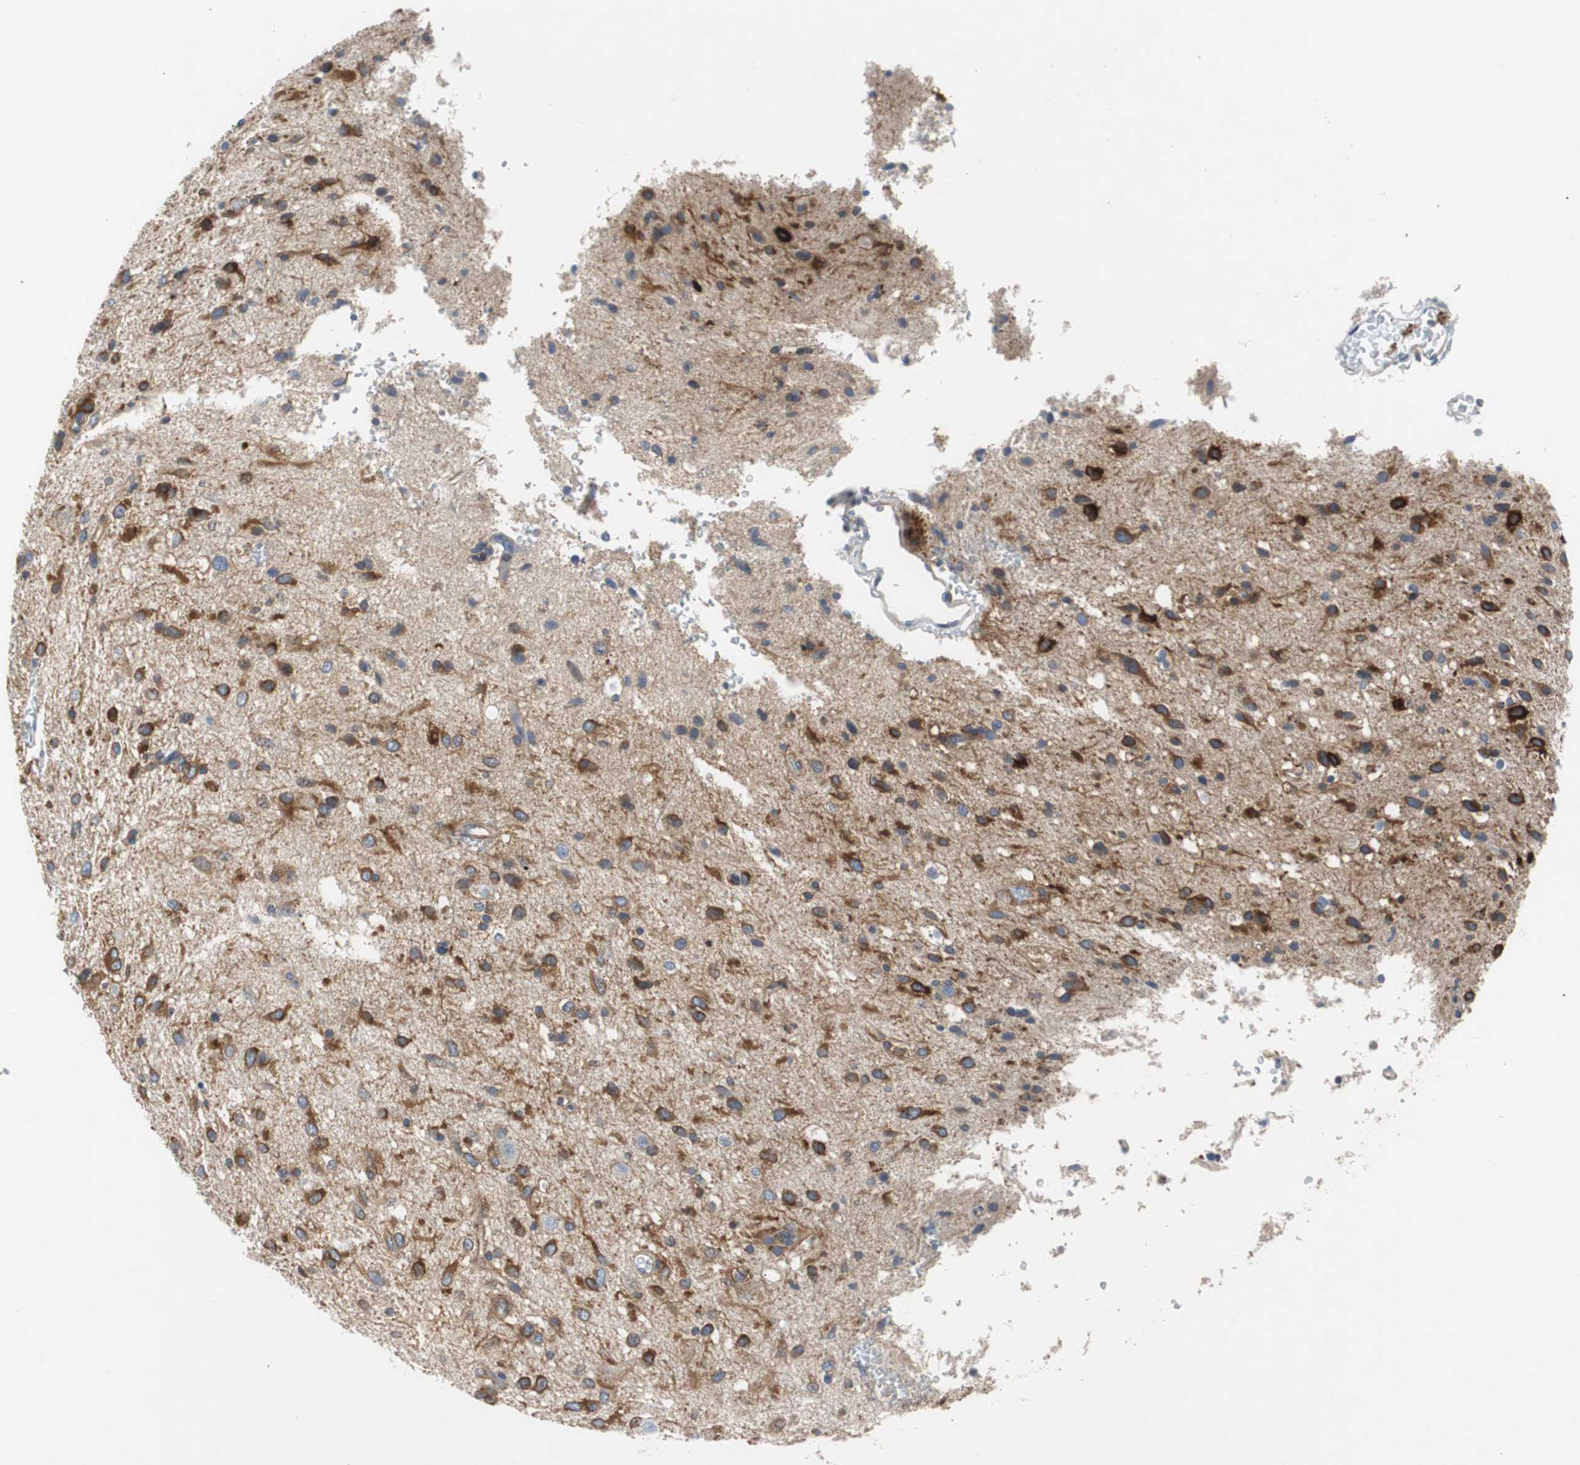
{"staining": {"intensity": "moderate", "quantity": "25%-75%", "location": "cytoplasmic/membranous"}, "tissue": "glioma", "cell_type": "Tumor cells", "image_type": "cancer", "snomed": [{"axis": "morphology", "description": "Glioma, malignant, Low grade"}, {"axis": "topography", "description": "Brain"}], "caption": "An image of human low-grade glioma (malignant) stained for a protein demonstrates moderate cytoplasmic/membranous brown staining in tumor cells. (Brightfield microscopy of DAB IHC at high magnification).", "gene": "GYS1", "patient": {"sex": "male", "age": 77}}